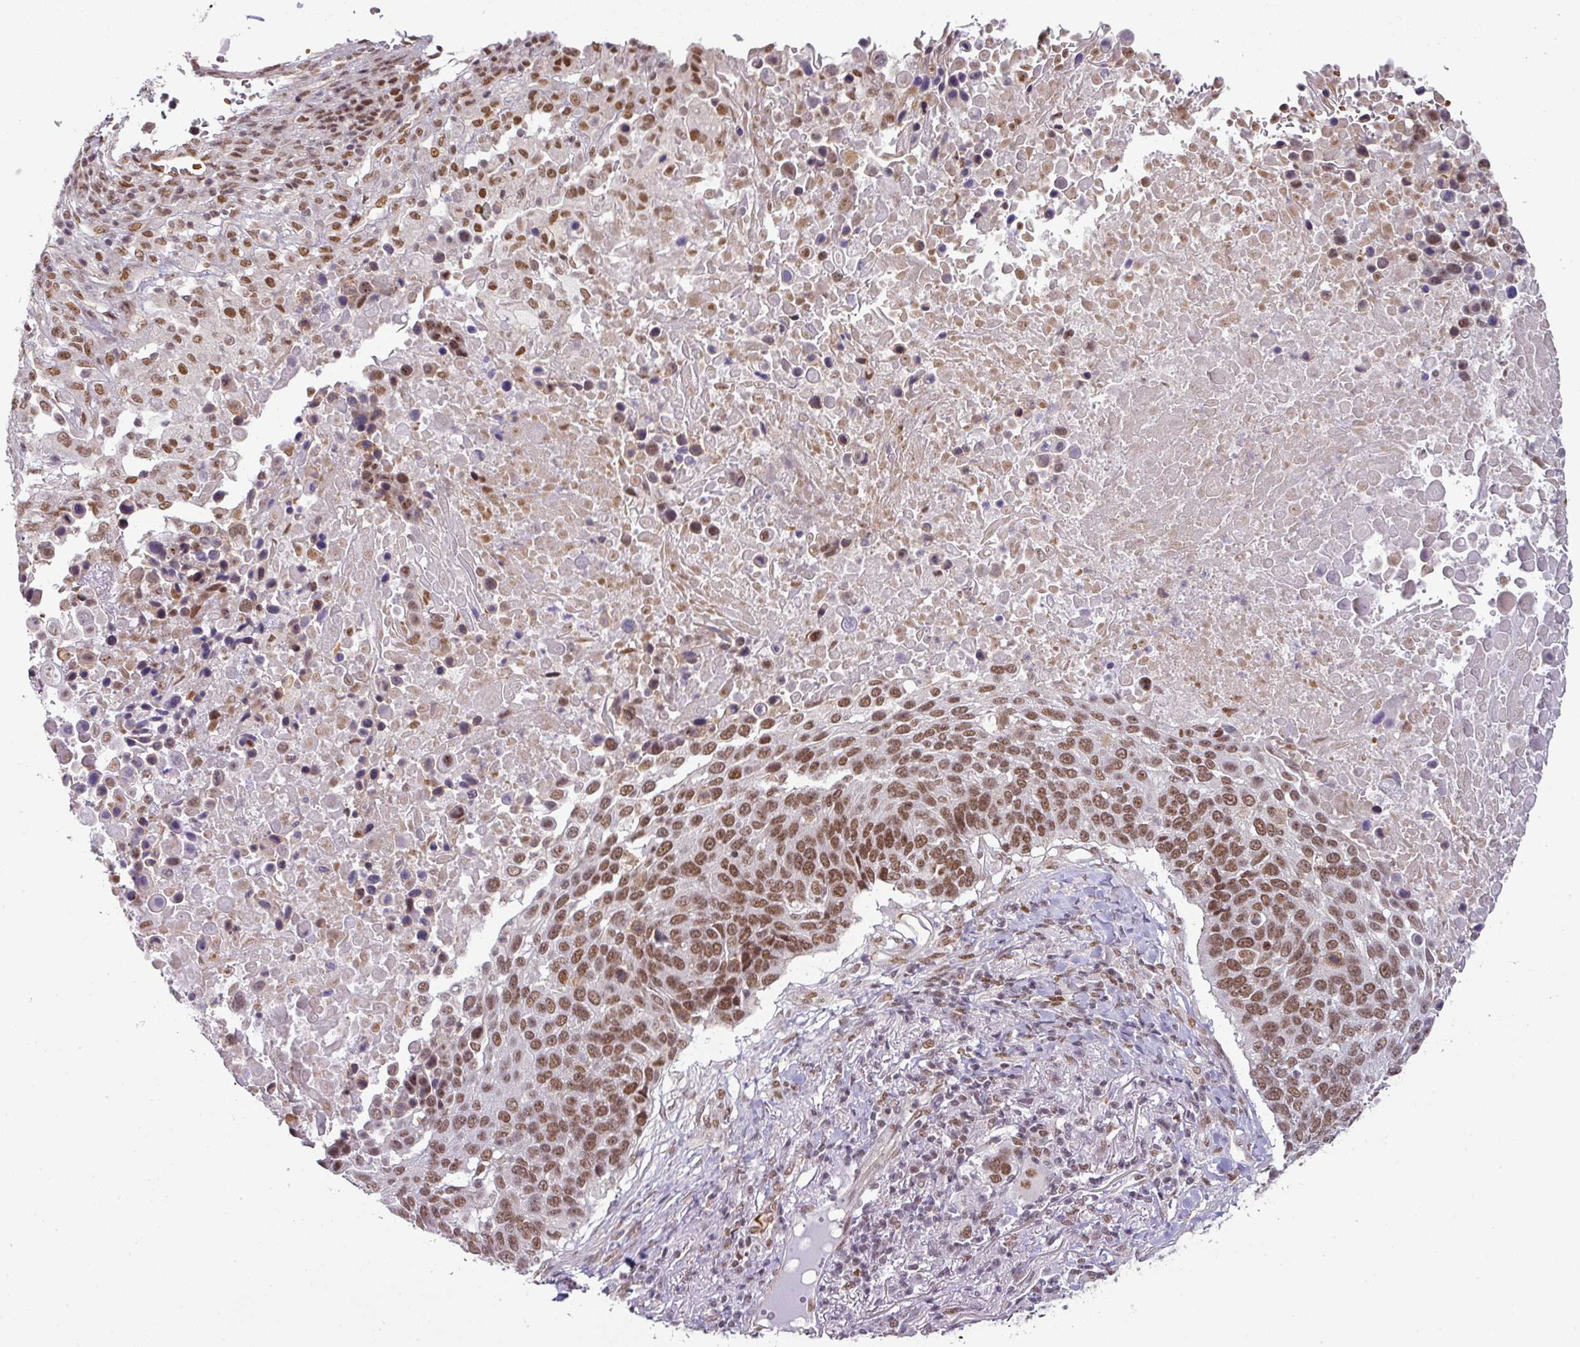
{"staining": {"intensity": "moderate", "quantity": ">75%", "location": "nuclear"}, "tissue": "lung cancer", "cell_type": "Tumor cells", "image_type": "cancer", "snomed": [{"axis": "morphology", "description": "Normal tissue, NOS"}, {"axis": "morphology", "description": "Squamous cell carcinoma, NOS"}, {"axis": "topography", "description": "Lymph node"}, {"axis": "topography", "description": "Lung"}], "caption": "There is medium levels of moderate nuclear expression in tumor cells of lung cancer, as demonstrated by immunohistochemical staining (brown color).", "gene": "NCOA5", "patient": {"sex": "male", "age": 66}}